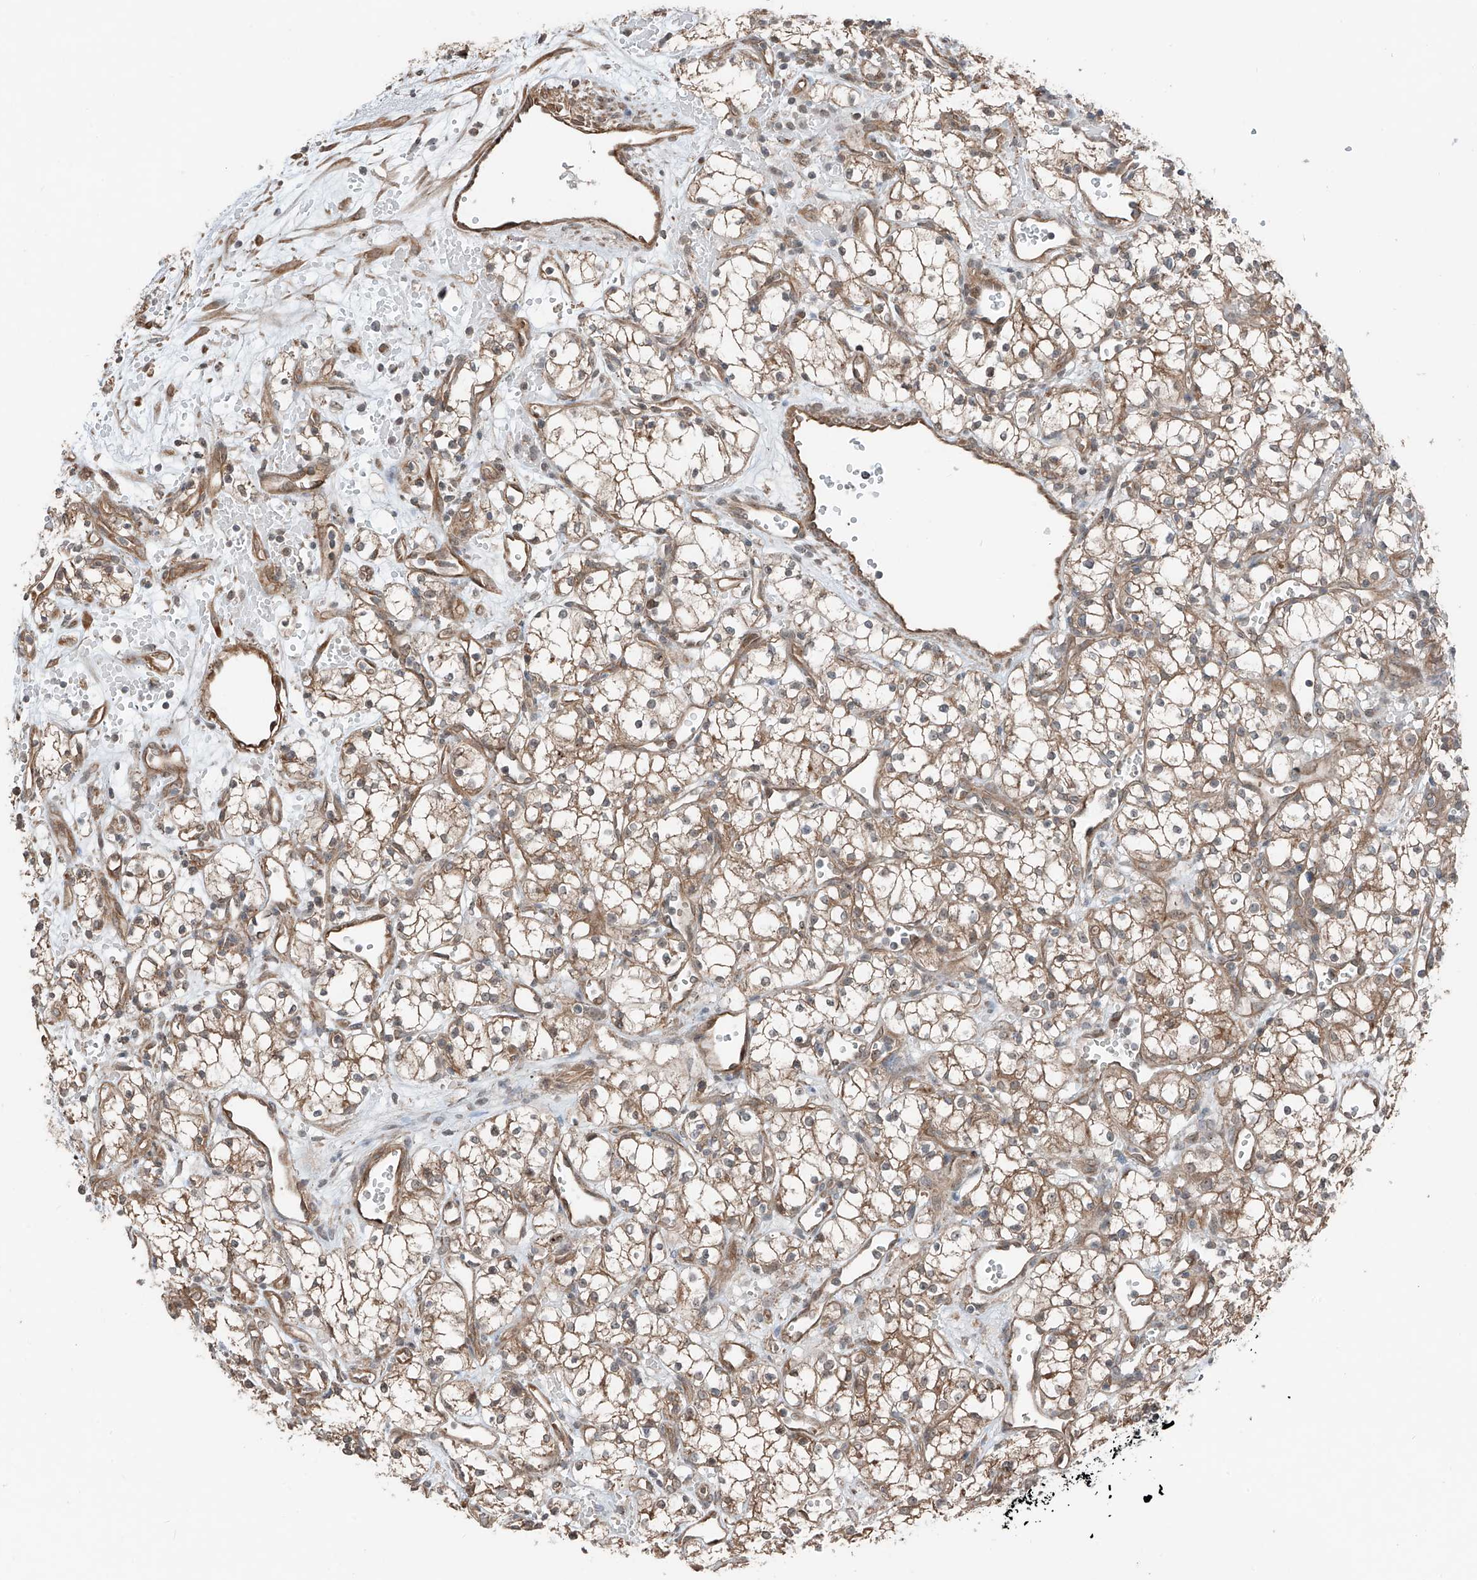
{"staining": {"intensity": "moderate", "quantity": ">75%", "location": "cytoplasmic/membranous"}, "tissue": "renal cancer", "cell_type": "Tumor cells", "image_type": "cancer", "snomed": [{"axis": "morphology", "description": "Adenocarcinoma, NOS"}, {"axis": "topography", "description": "Kidney"}], "caption": "Protein positivity by immunohistochemistry (IHC) reveals moderate cytoplasmic/membranous expression in about >75% of tumor cells in renal cancer.", "gene": "CEP162", "patient": {"sex": "male", "age": 59}}